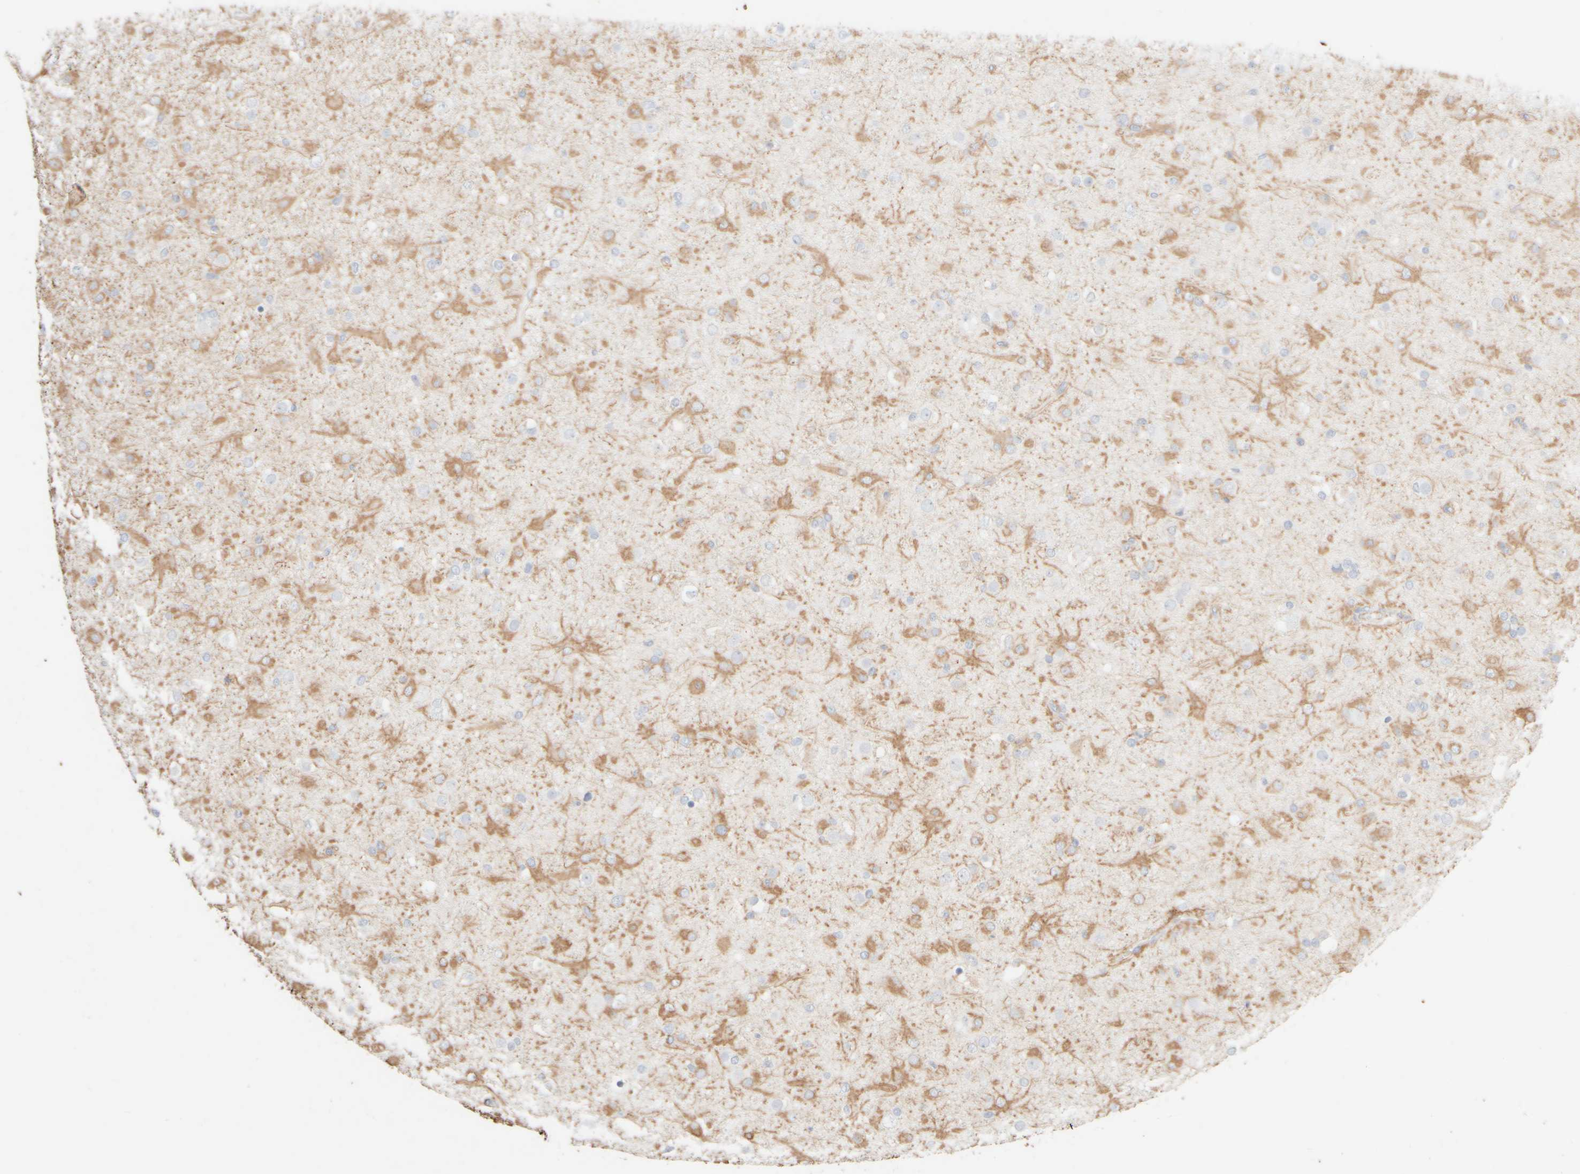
{"staining": {"intensity": "moderate", "quantity": "25%-75%", "location": "cytoplasmic/membranous"}, "tissue": "glioma", "cell_type": "Tumor cells", "image_type": "cancer", "snomed": [{"axis": "morphology", "description": "Glioma, malignant, Low grade"}, {"axis": "topography", "description": "Brain"}], "caption": "The immunohistochemical stain labels moderate cytoplasmic/membranous positivity in tumor cells of glioma tissue.", "gene": "KRT15", "patient": {"sex": "male", "age": 65}}